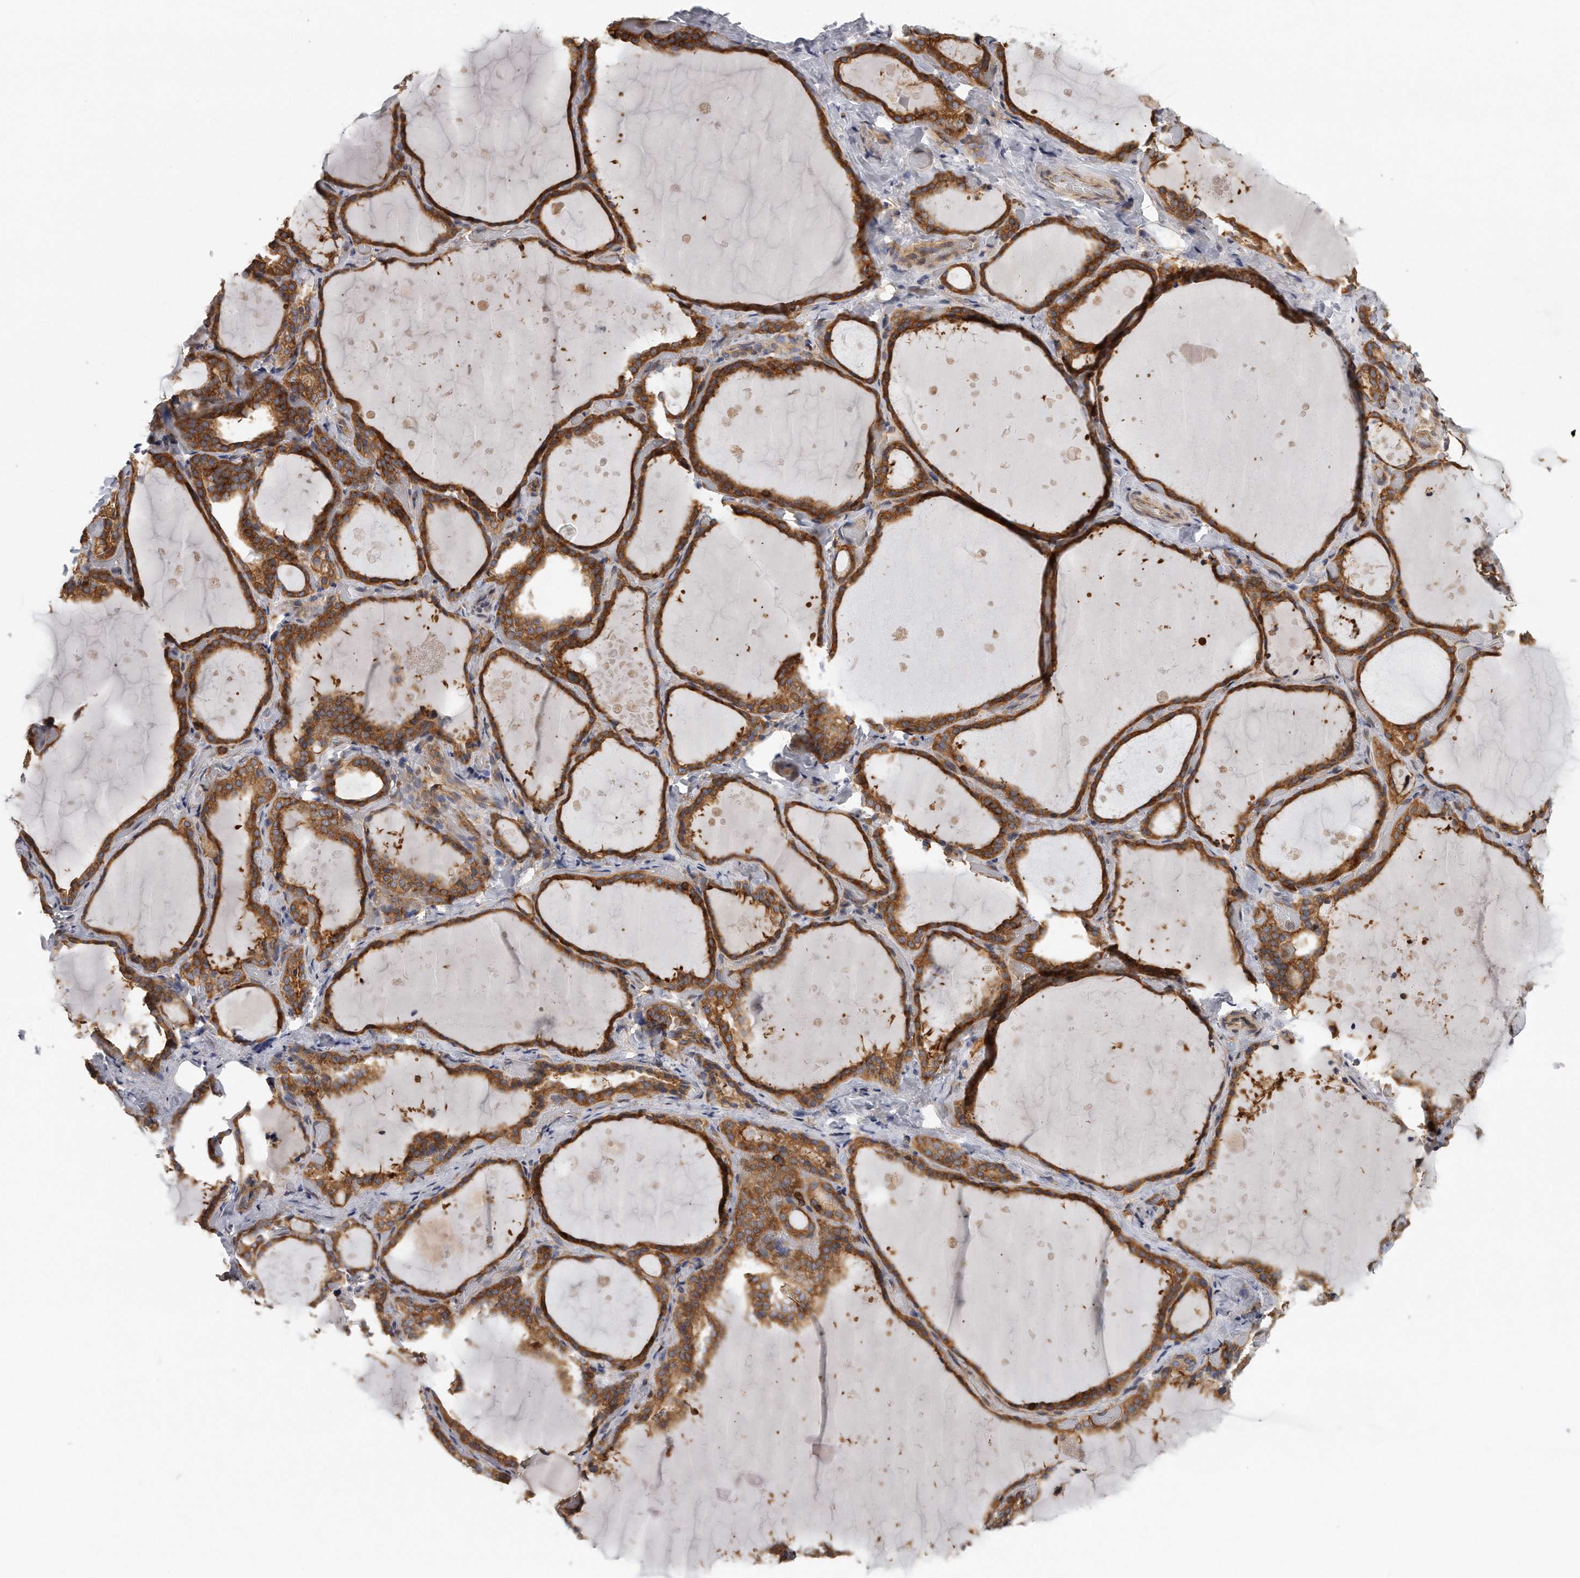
{"staining": {"intensity": "strong", "quantity": ">75%", "location": "cytoplasmic/membranous"}, "tissue": "thyroid gland", "cell_type": "Glandular cells", "image_type": "normal", "snomed": [{"axis": "morphology", "description": "Normal tissue, NOS"}, {"axis": "topography", "description": "Thyroid gland"}], "caption": "This micrograph shows IHC staining of normal human thyroid gland, with high strong cytoplasmic/membranous staining in about >75% of glandular cells.", "gene": "EIF3I", "patient": {"sex": "female", "age": 44}}